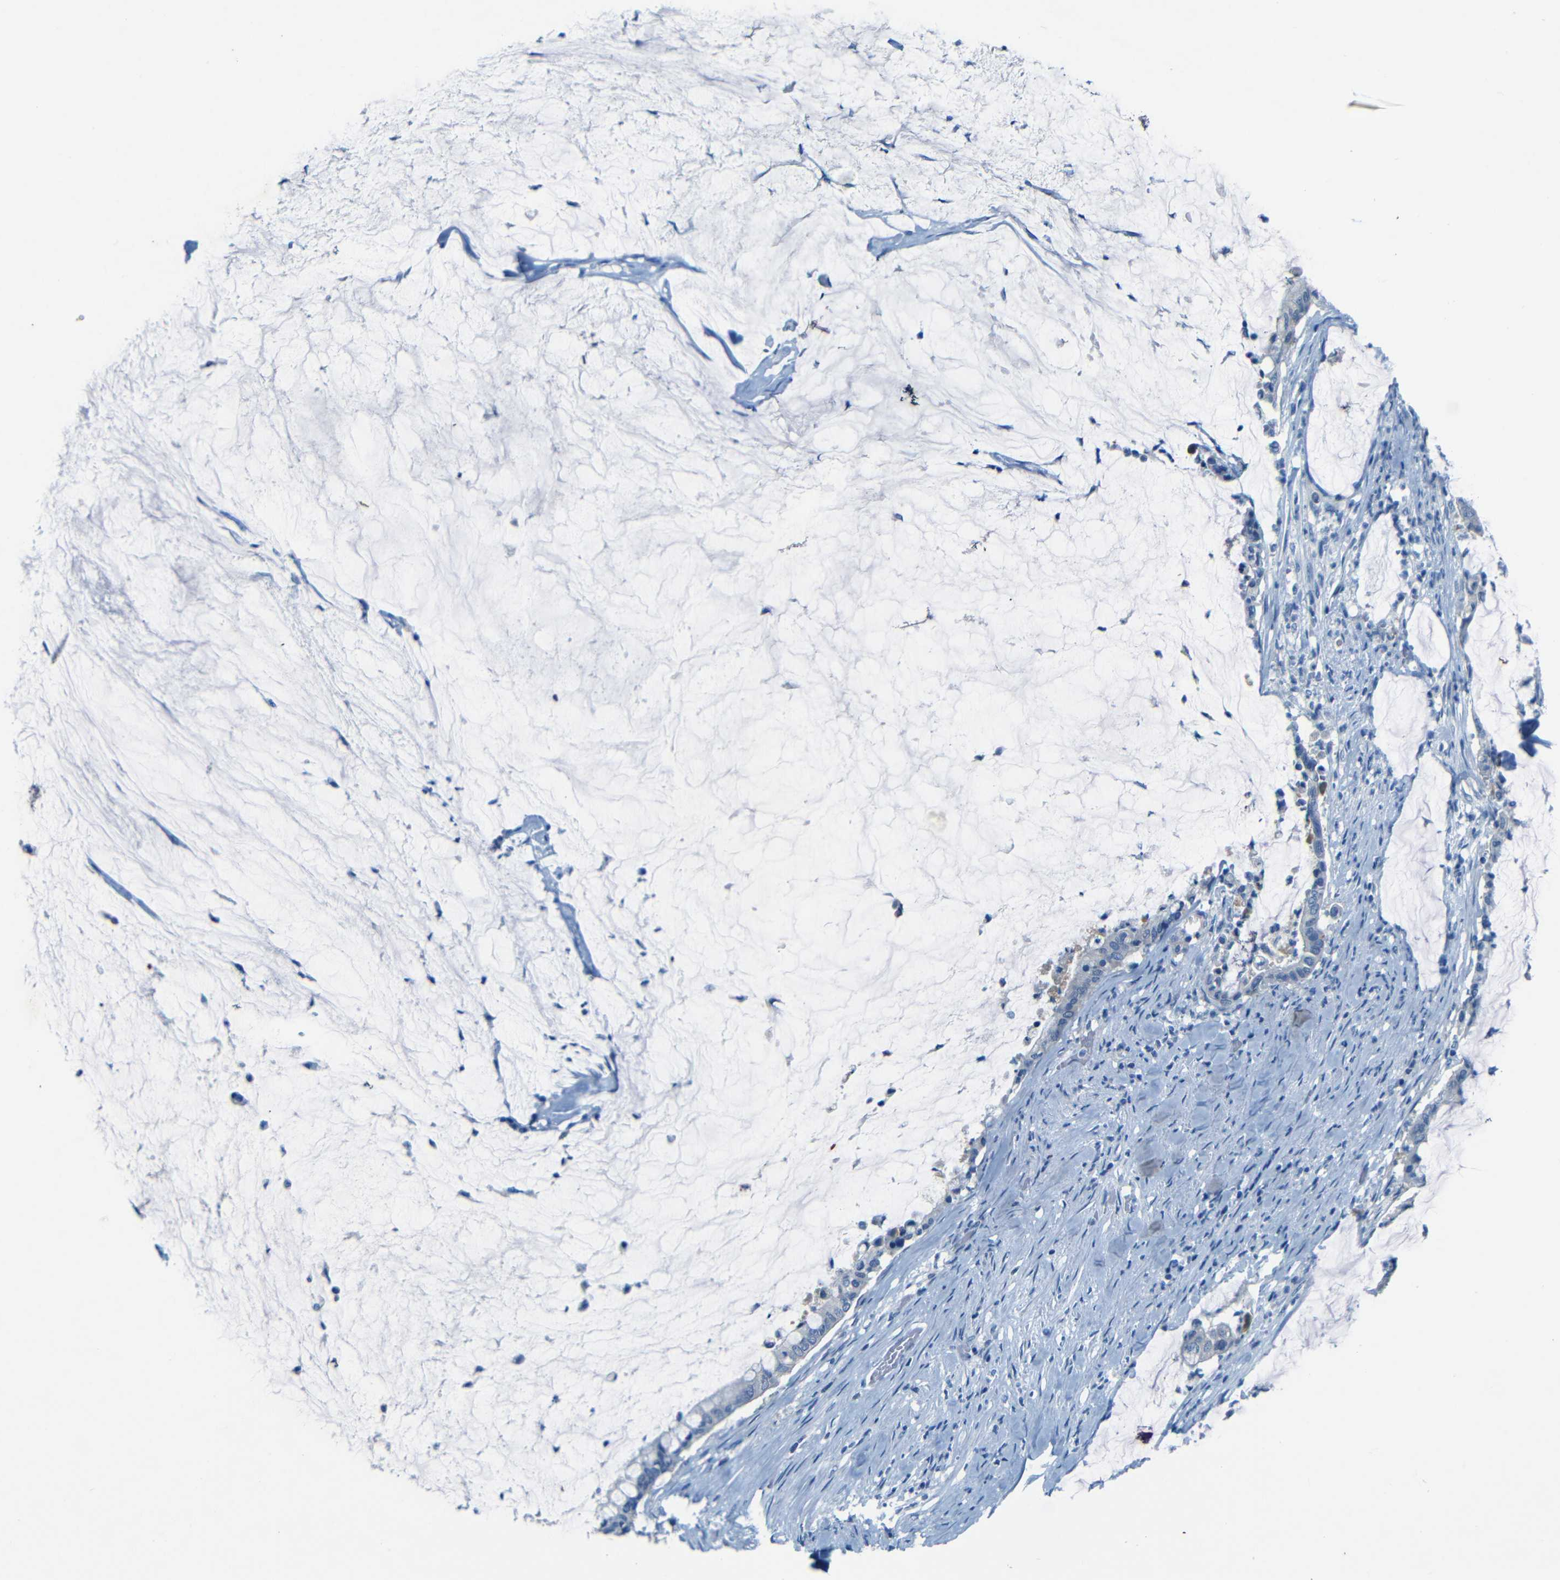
{"staining": {"intensity": "negative", "quantity": "none", "location": "none"}, "tissue": "pancreatic cancer", "cell_type": "Tumor cells", "image_type": "cancer", "snomed": [{"axis": "morphology", "description": "Adenocarcinoma, NOS"}, {"axis": "topography", "description": "Pancreas"}], "caption": "The immunohistochemistry photomicrograph has no significant staining in tumor cells of adenocarcinoma (pancreatic) tissue.", "gene": "ZMAT1", "patient": {"sex": "male", "age": 41}}